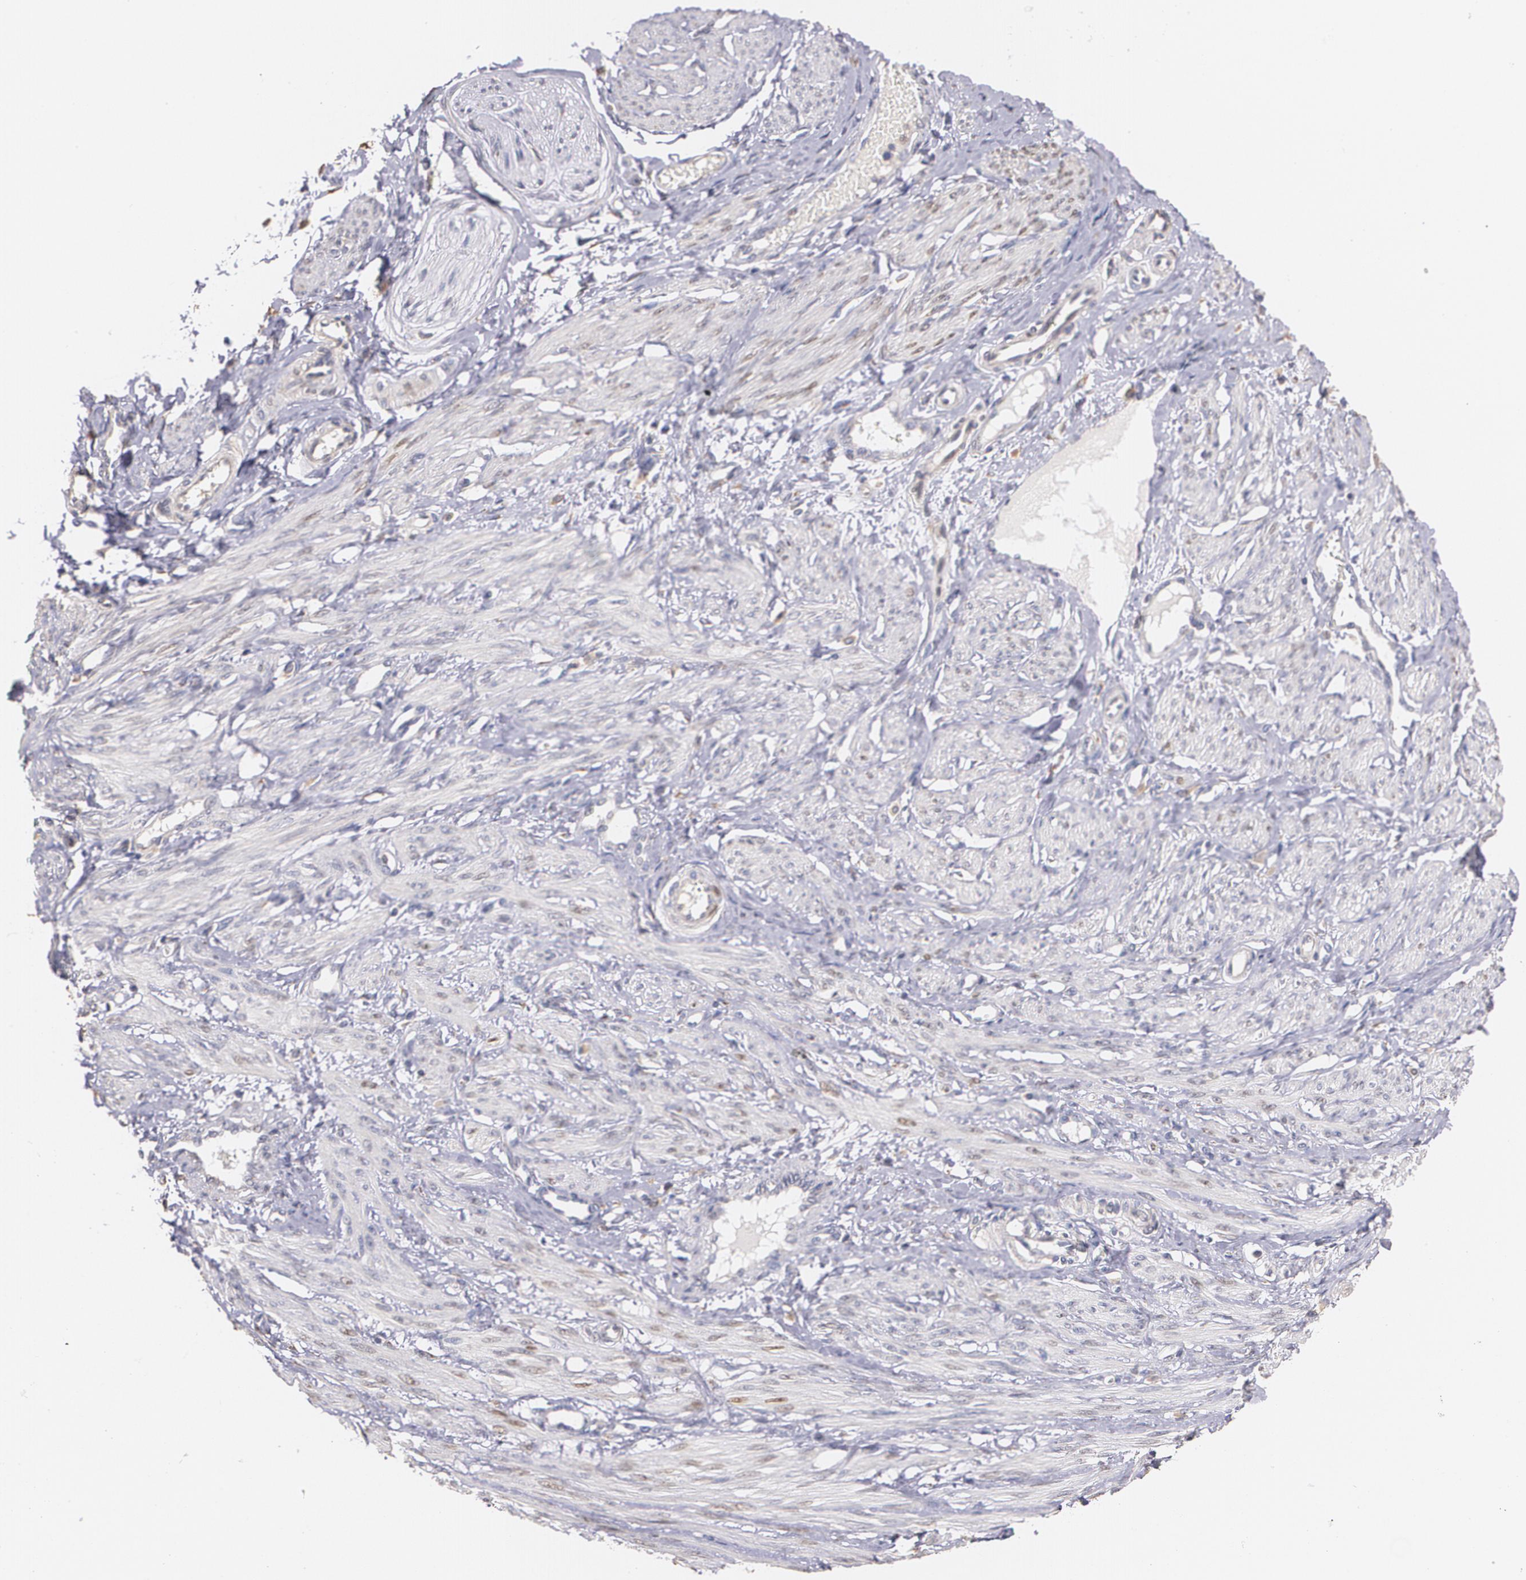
{"staining": {"intensity": "negative", "quantity": "none", "location": "none"}, "tissue": "smooth muscle", "cell_type": "Smooth muscle cells", "image_type": "normal", "snomed": [{"axis": "morphology", "description": "Normal tissue, NOS"}, {"axis": "topography", "description": "Smooth muscle"}, {"axis": "topography", "description": "Uterus"}], "caption": "High power microscopy histopathology image of an IHC photomicrograph of normal smooth muscle, revealing no significant expression in smooth muscle cells.", "gene": "ATF3", "patient": {"sex": "female", "age": 39}}